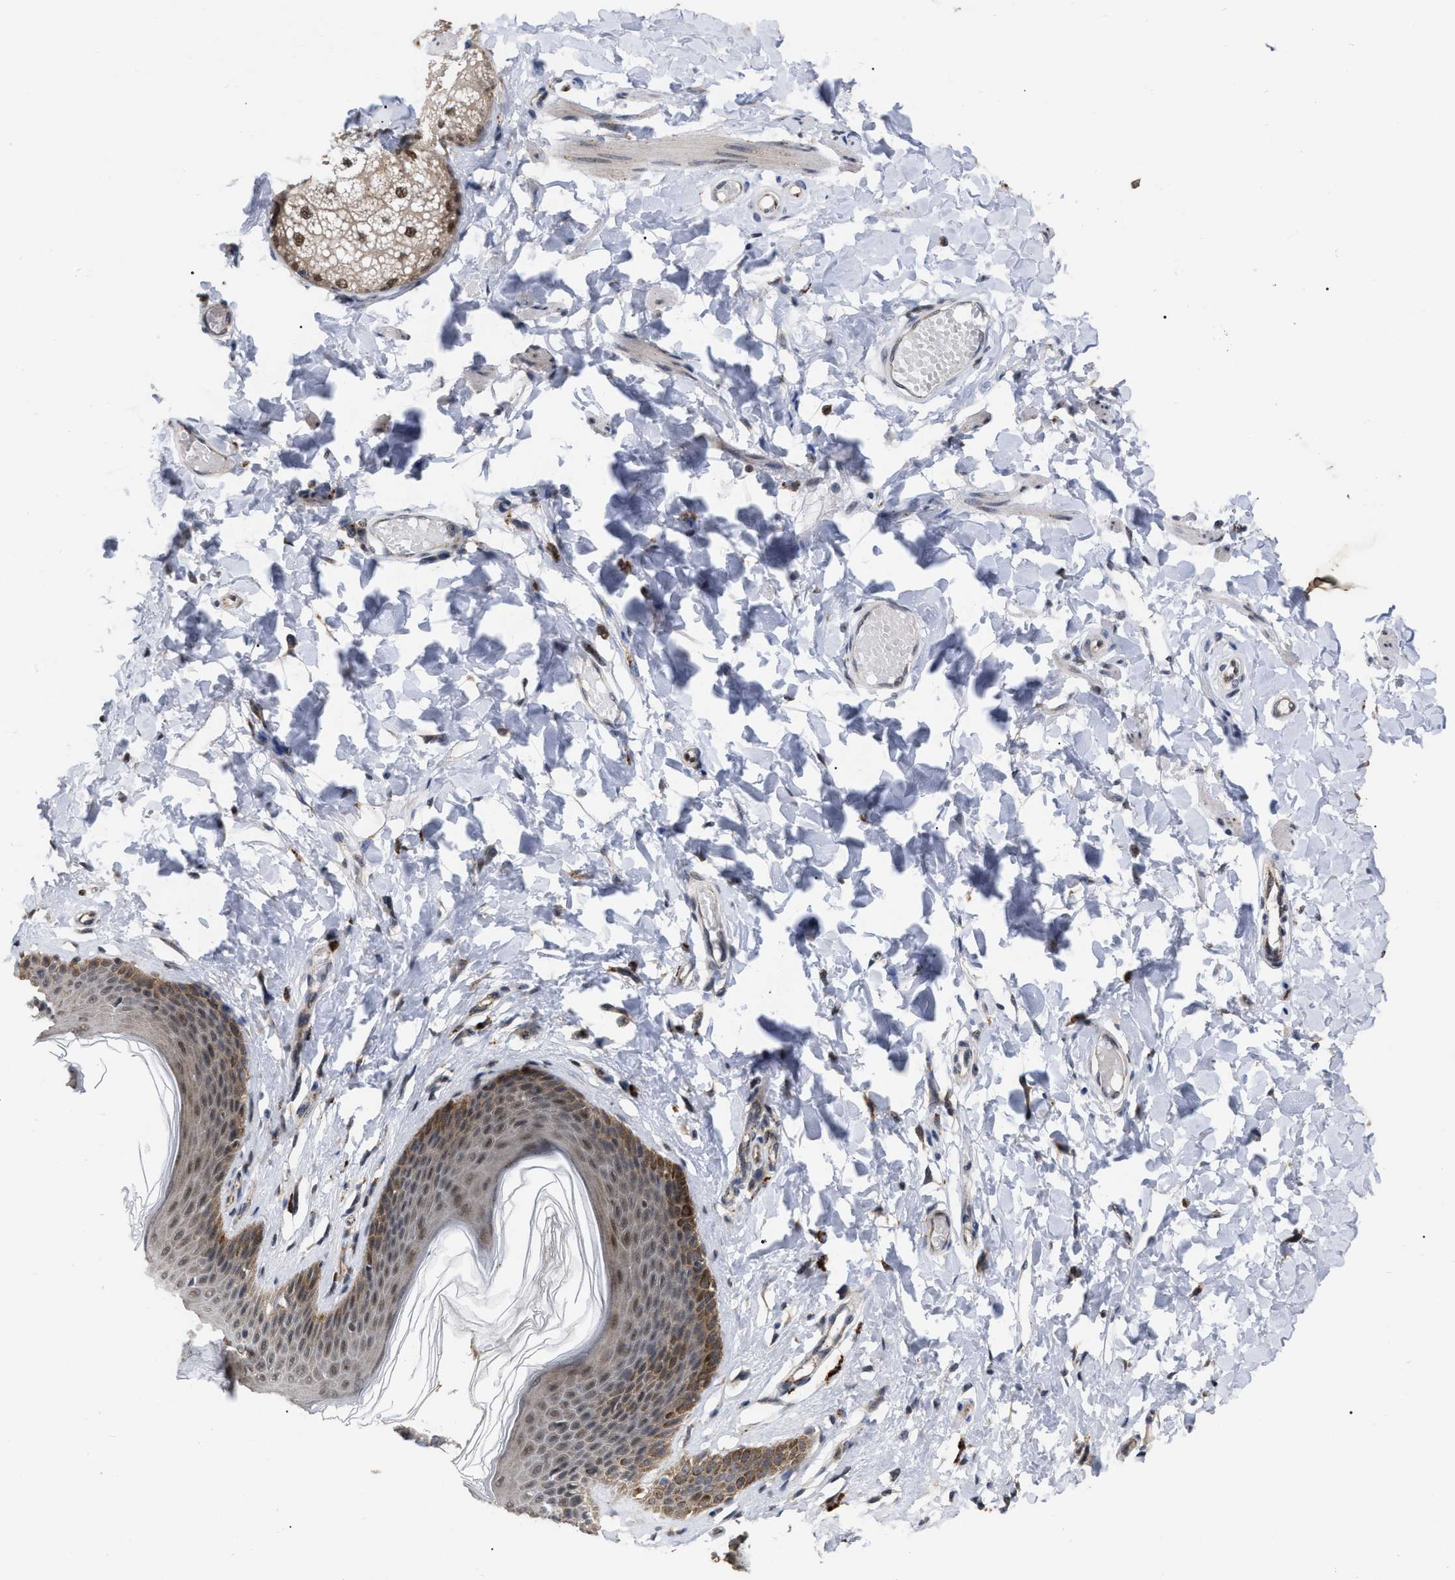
{"staining": {"intensity": "moderate", "quantity": "25%-75%", "location": "cytoplasmic/membranous,nuclear"}, "tissue": "skin", "cell_type": "Epidermal cells", "image_type": "normal", "snomed": [{"axis": "morphology", "description": "Normal tissue, NOS"}, {"axis": "topography", "description": "Vulva"}], "caption": "Epidermal cells exhibit moderate cytoplasmic/membranous,nuclear positivity in approximately 25%-75% of cells in unremarkable skin. The protein of interest is stained brown, and the nuclei are stained in blue (DAB IHC with brightfield microscopy, high magnification).", "gene": "UPF1", "patient": {"sex": "female", "age": 66}}